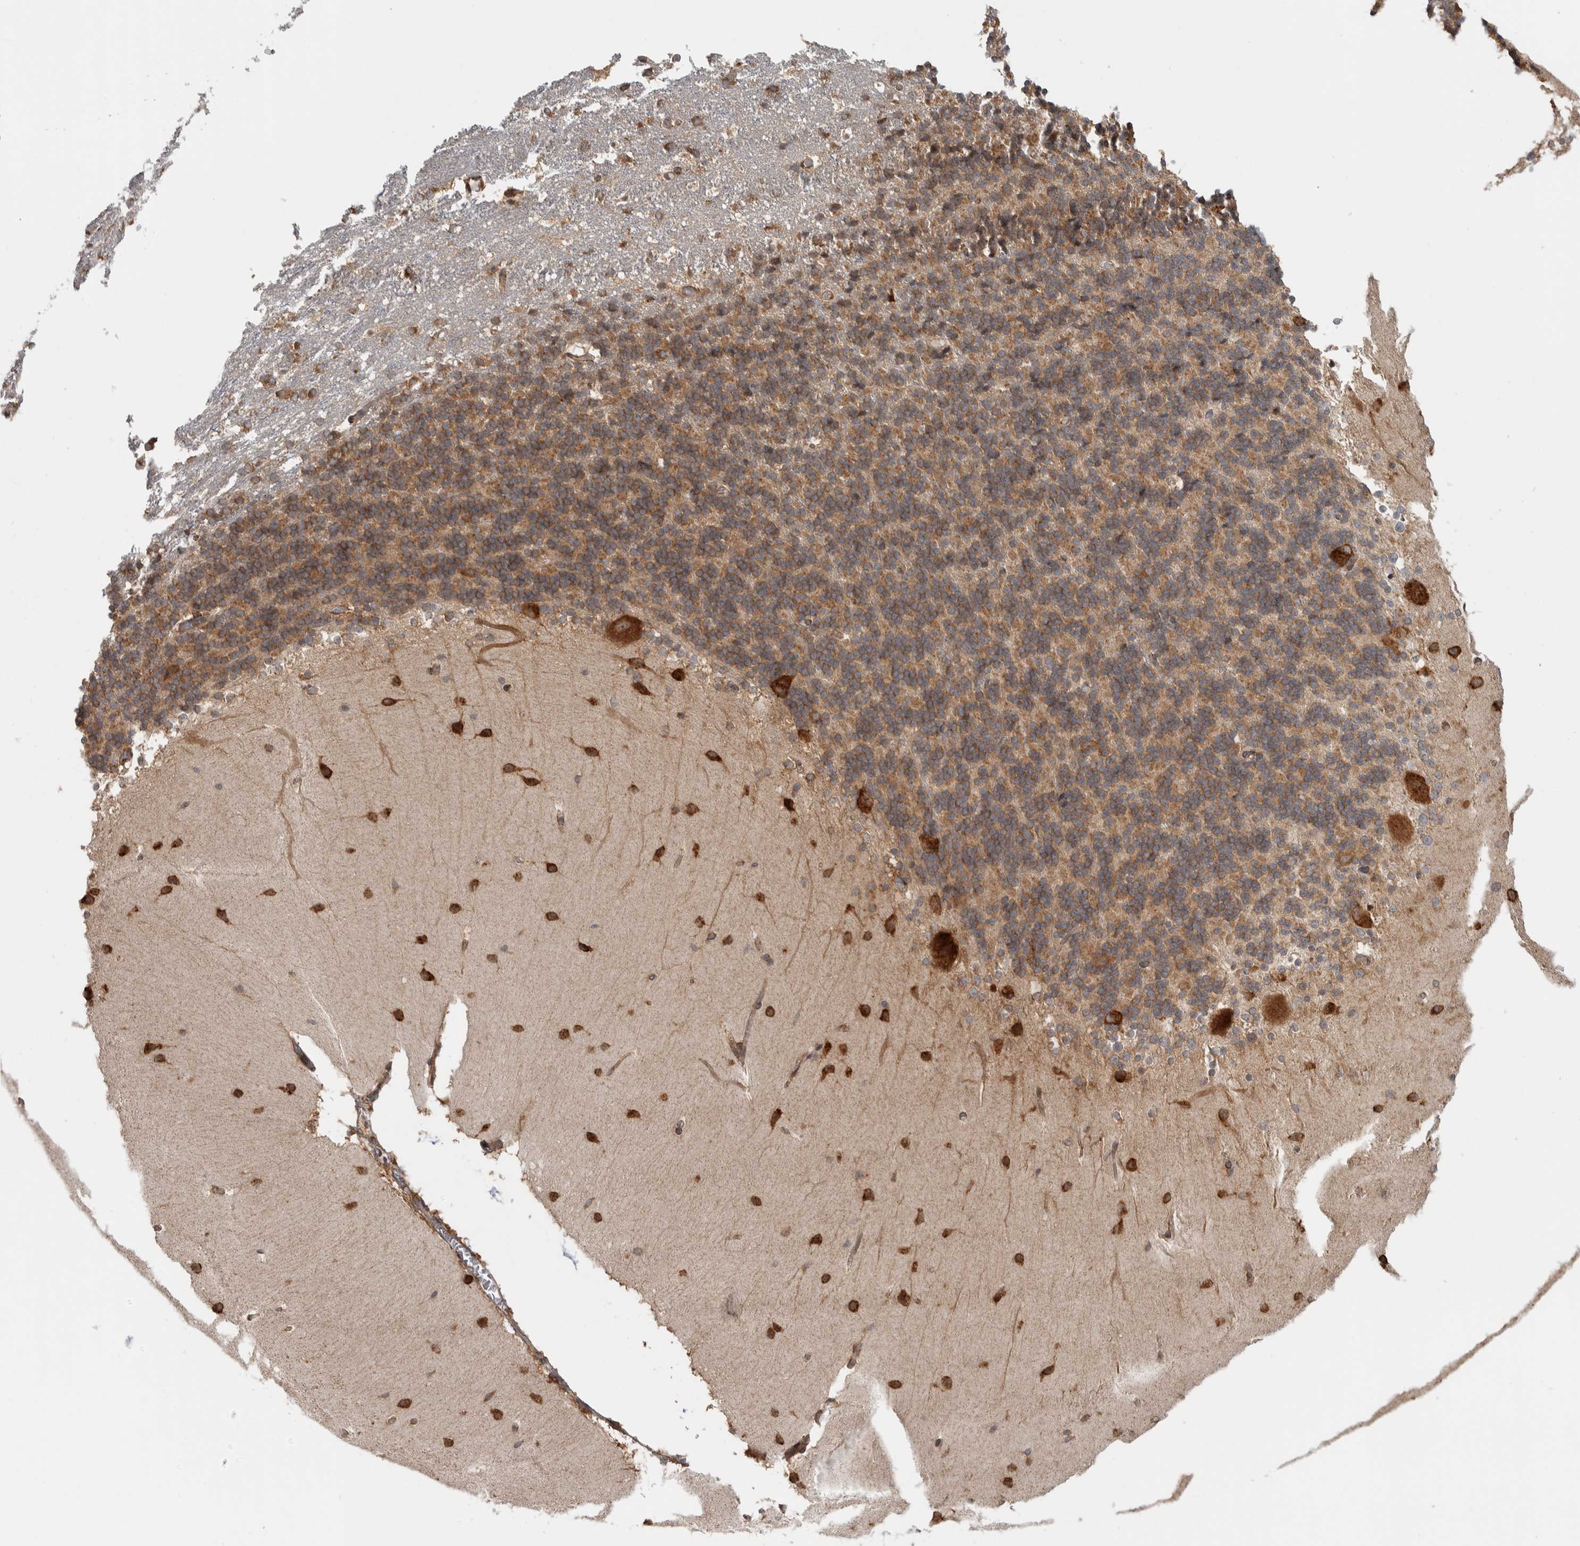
{"staining": {"intensity": "moderate", "quantity": ">75%", "location": "cytoplasmic/membranous"}, "tissue": "cerebellum", "cell_type": "Cells in granular layer", "image_type": "normal", "snomed": [{"axis": "morphology", "description": "Normal tissue, NOS"}, {"axis": "topography", "description": "Cerebellum"}], "caption": "Immunohistochemical staining of normal human cerebellum exhibits moderate cytoplasmic/membranous protein positivity in about >75% of cells in granular layer. Using DAB (brown) and hematoxylin (blue) stains, captured at high magnification using brightfield microscopy.", "gene": "EIF3H", "patient": {"sex": "female", "age": 19}}